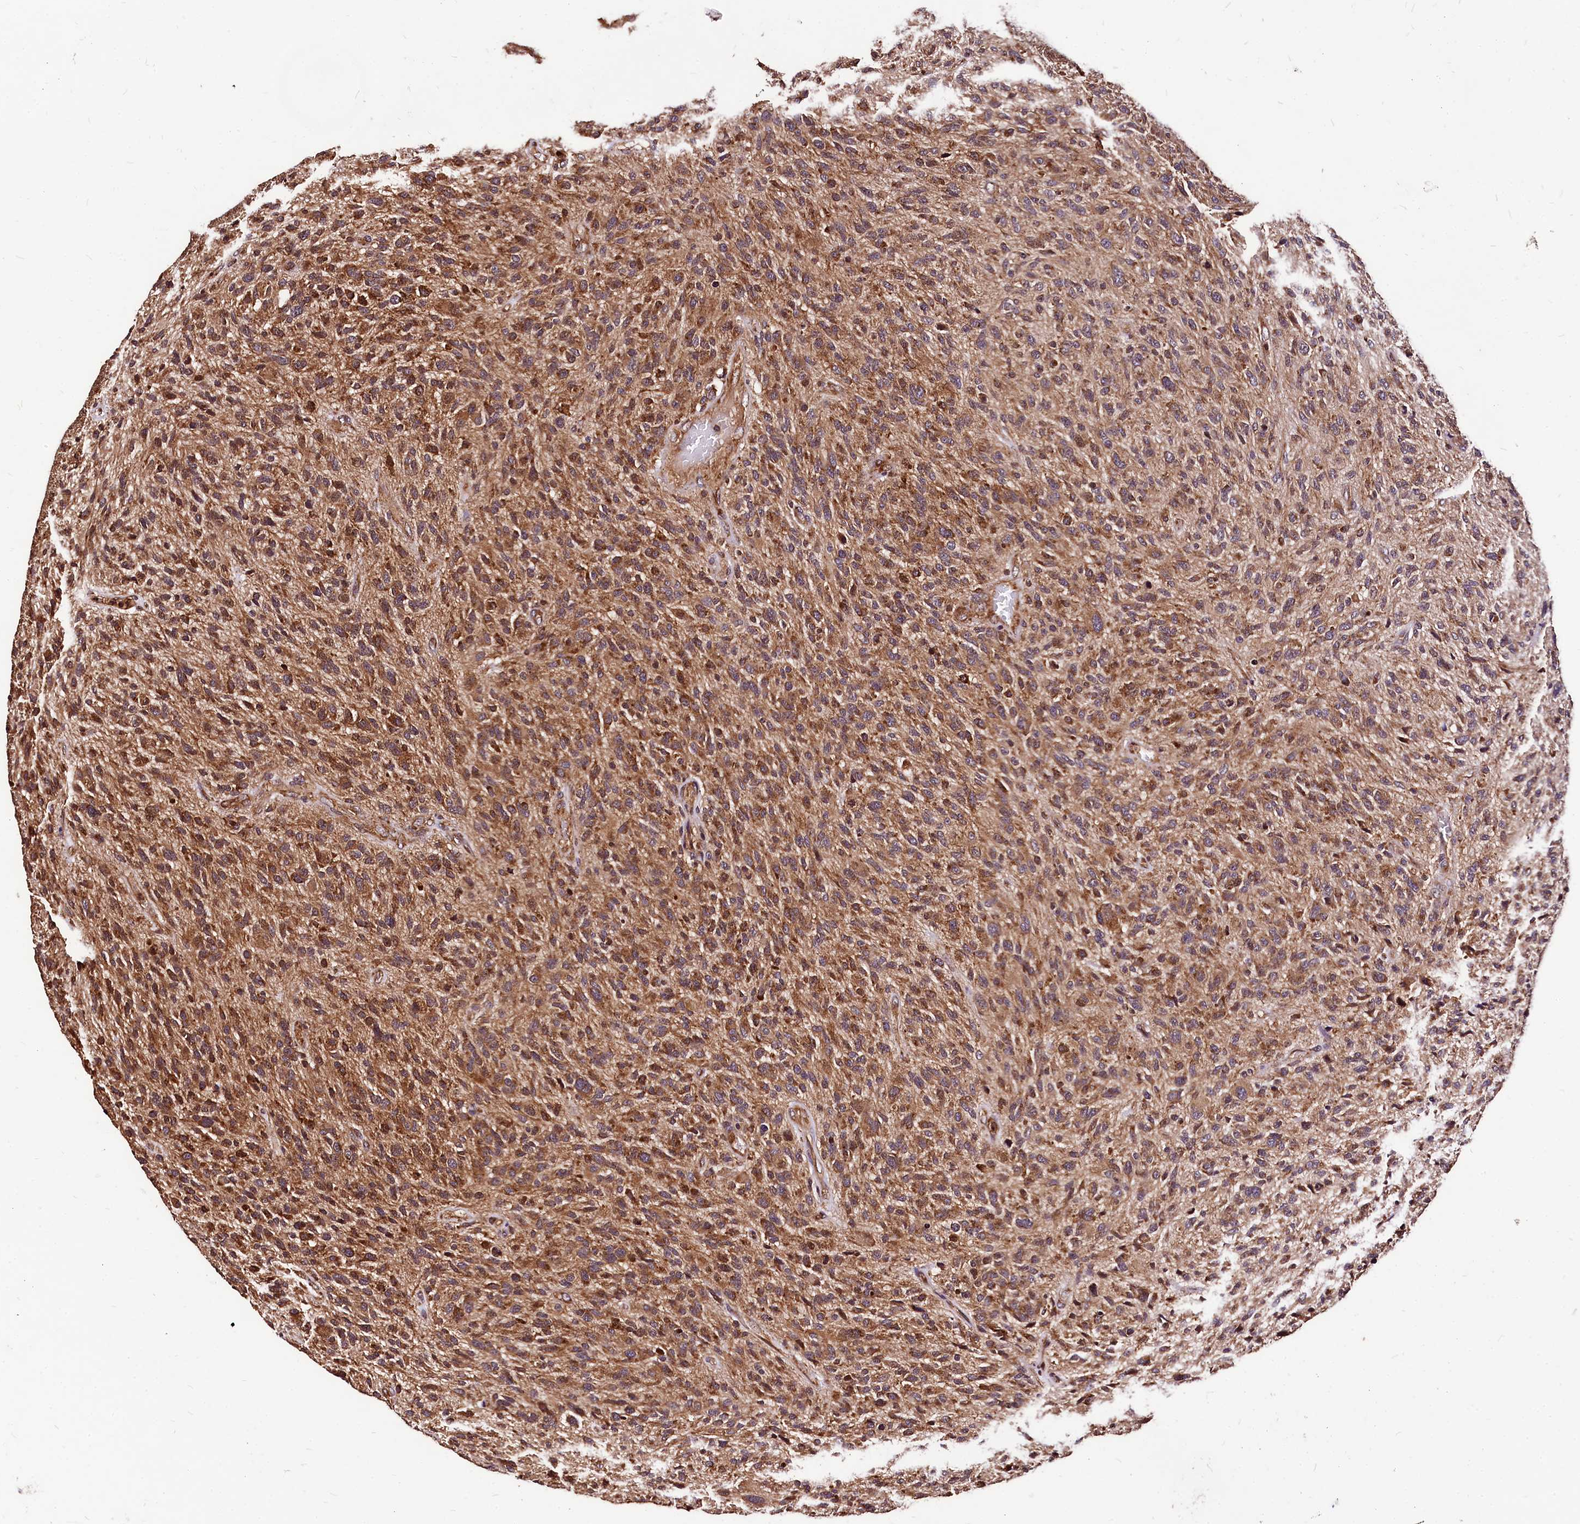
{"staining": {"intensity": "moderate", "quantity": ">75%", "location": "cytoplasmic/membranous"}, "tissue": "glioma", "cell_type": "Tumor cells", "image_type": "cancer", "snomed": [{"axis": "morphology", "description": "Glioma, malignant, High grade"}, {"axis": "topography", "description": "Brain"}], "caption": "Malignant glioma (high-grade) stained for a protein displays moderate cytoplasmic/membranous positivity in tumor cells.", "gene": "LRSAM1", "patient": {"sex": "male", "age": 47}}